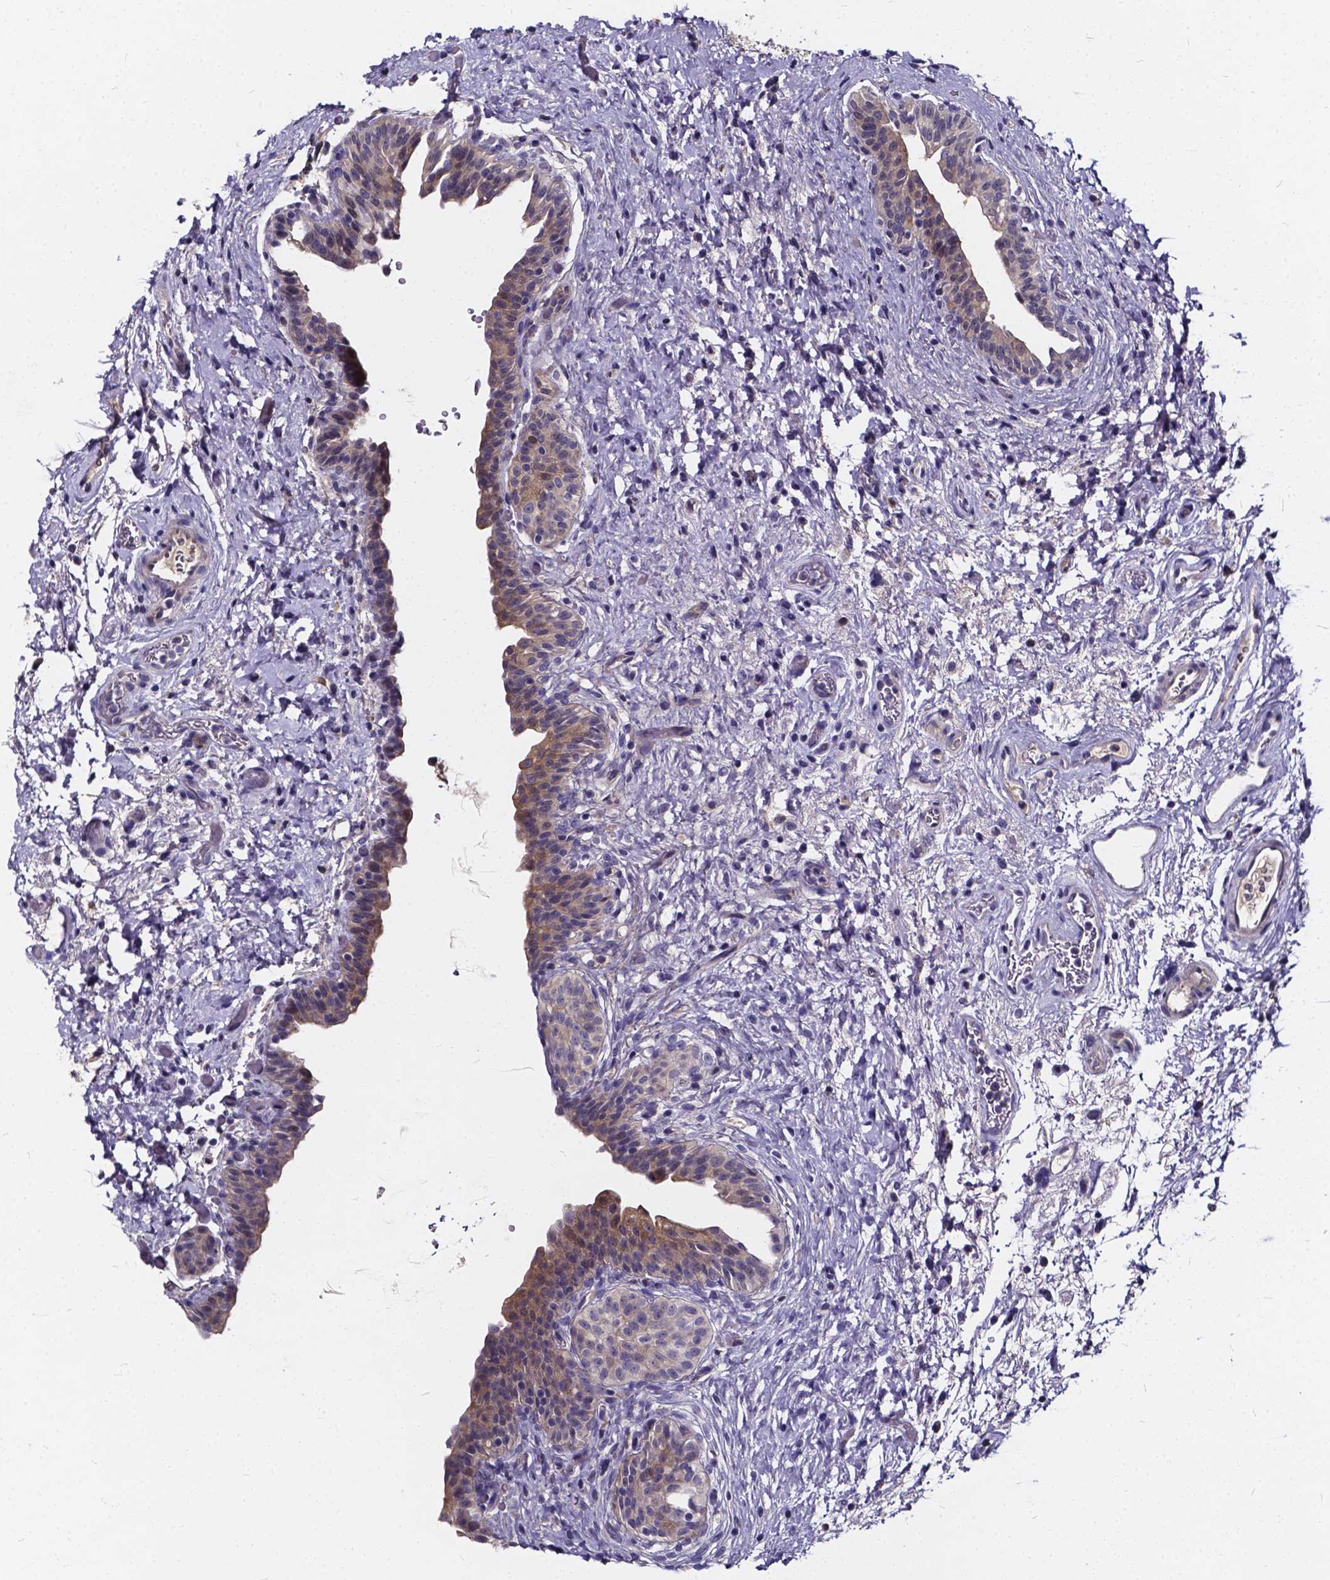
{"staining": {"intensity": "moderate", "quantity": ">75%", "location": "cytoplasmic/membranous"}, "tissue": "urinary bladder", "cell_type": "Urothelial cells", "image_type": "normal", "snomed": [{"axis": "morphology", "description": "Normal tissue, NOS"}, {"axis": "topography", "description": "Urinary bladder"}], "caption": "Brown immunohistochemical staining in unremarkable human urinary bladder displays moderate cytoplasmic/membranous positivity in approximately >75% of urothelial cells. Ihc stains the protein of interest in brown and the nuclei are stained blue.", "gene": "SOWAHA", "patient": {"sex": "male", "age": 69}}